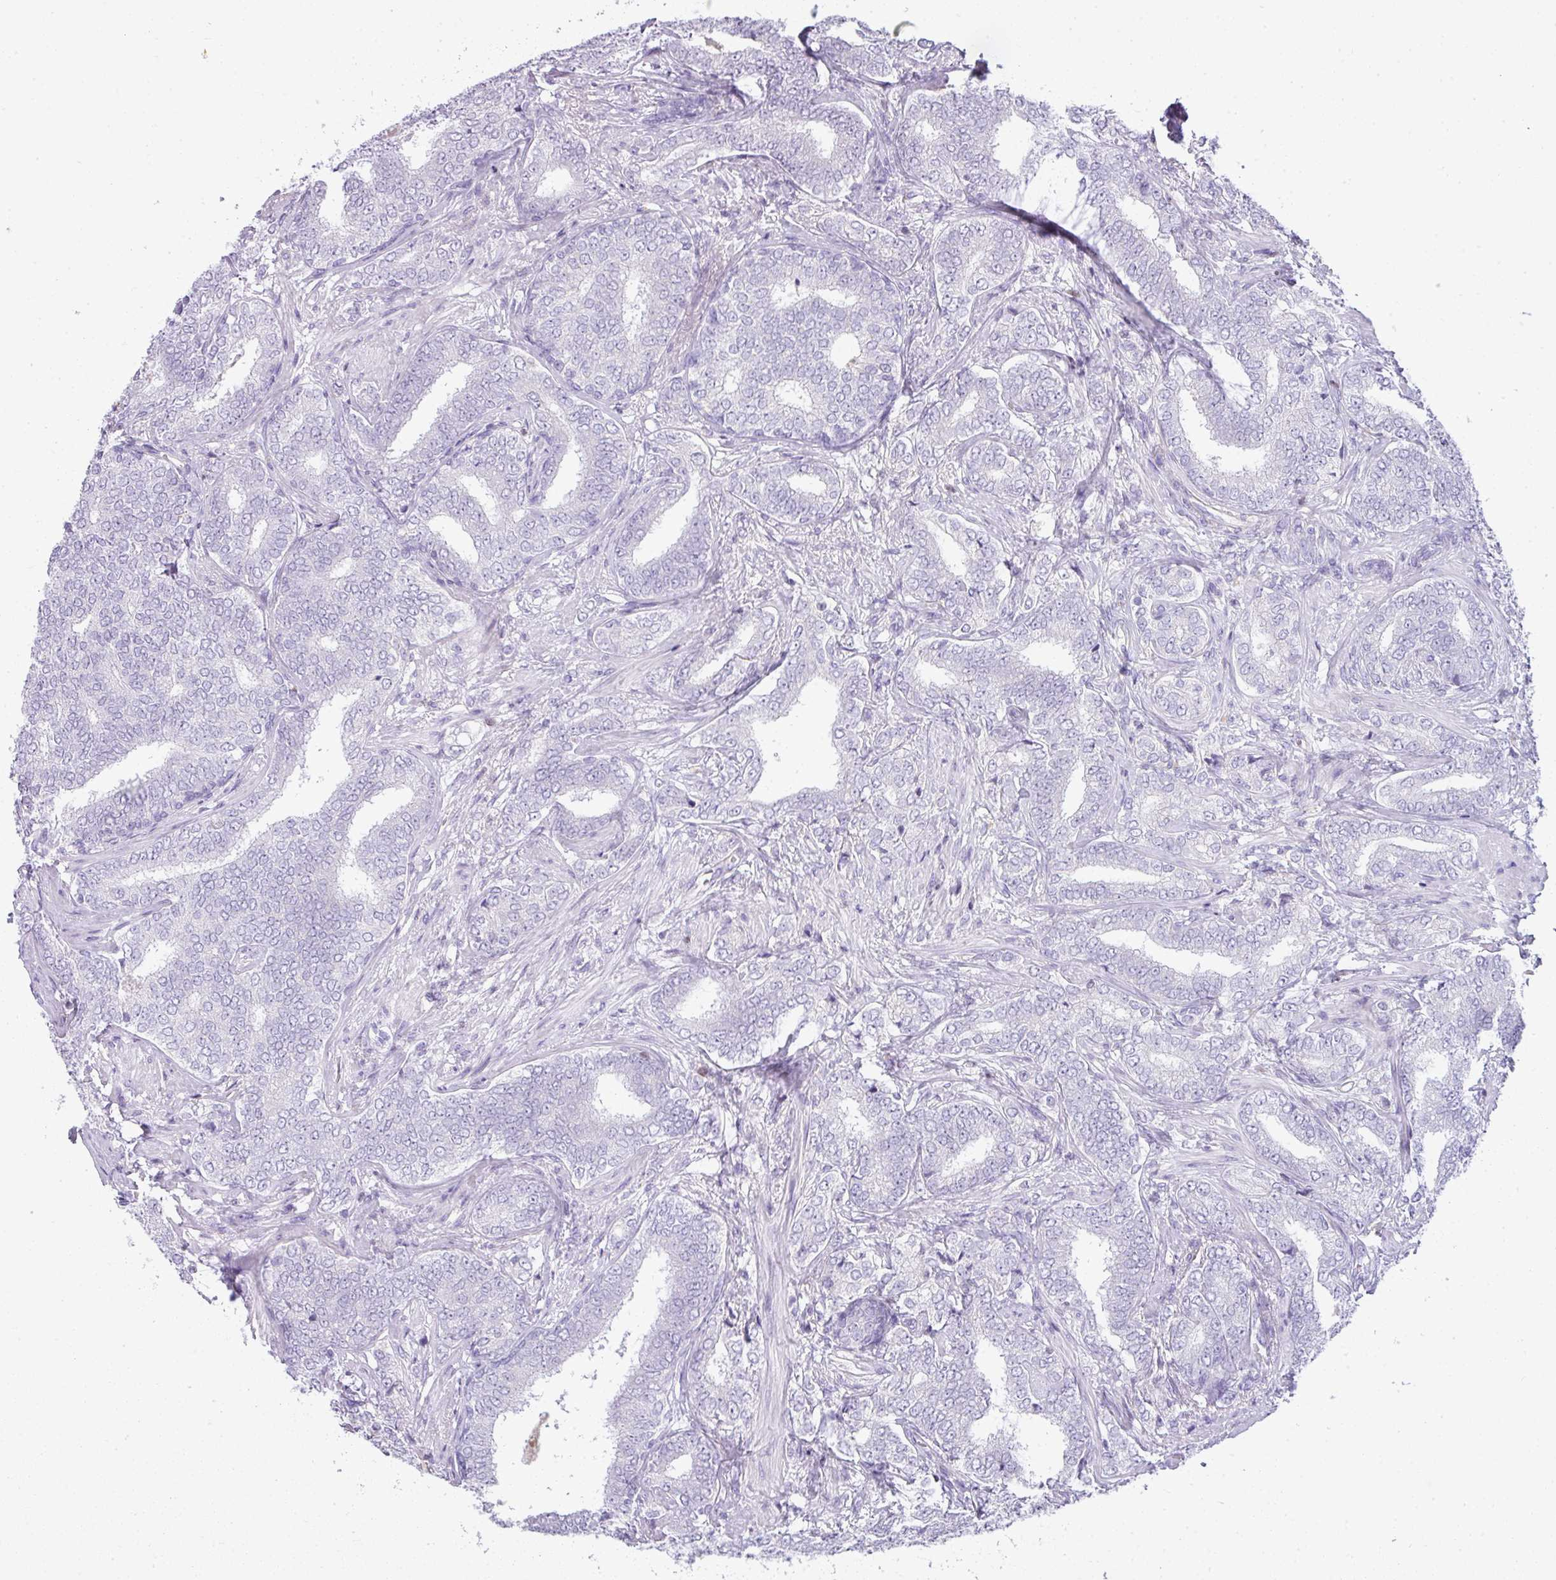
{"staining": {"intensity": "negative", "quantity": "none", "location": "none"}, "tissue": "prostate cancer", "cell_type": "Tumor cells", "image_type": "cancer", "snomed": [{"axis": "morphology", "description": "Adenocarcinoma, High grade"}, {"axis": "topography", "description": "Prostate"}], "caption": "This micrograph is of high-grade adenocarcinoma (prostate) stained with immunohistochemistry to label a protein in brown with the nuclei are counter-stained blue. There is no expression in tumor cells. (Stains: DAB immunohistochemistry (IHC) with hematoxylin counter stain, Microscopy: brightfield microscopy at high magnification).", "gene": "STAT5A", "patient": {"sex": "male", "age": 72}}